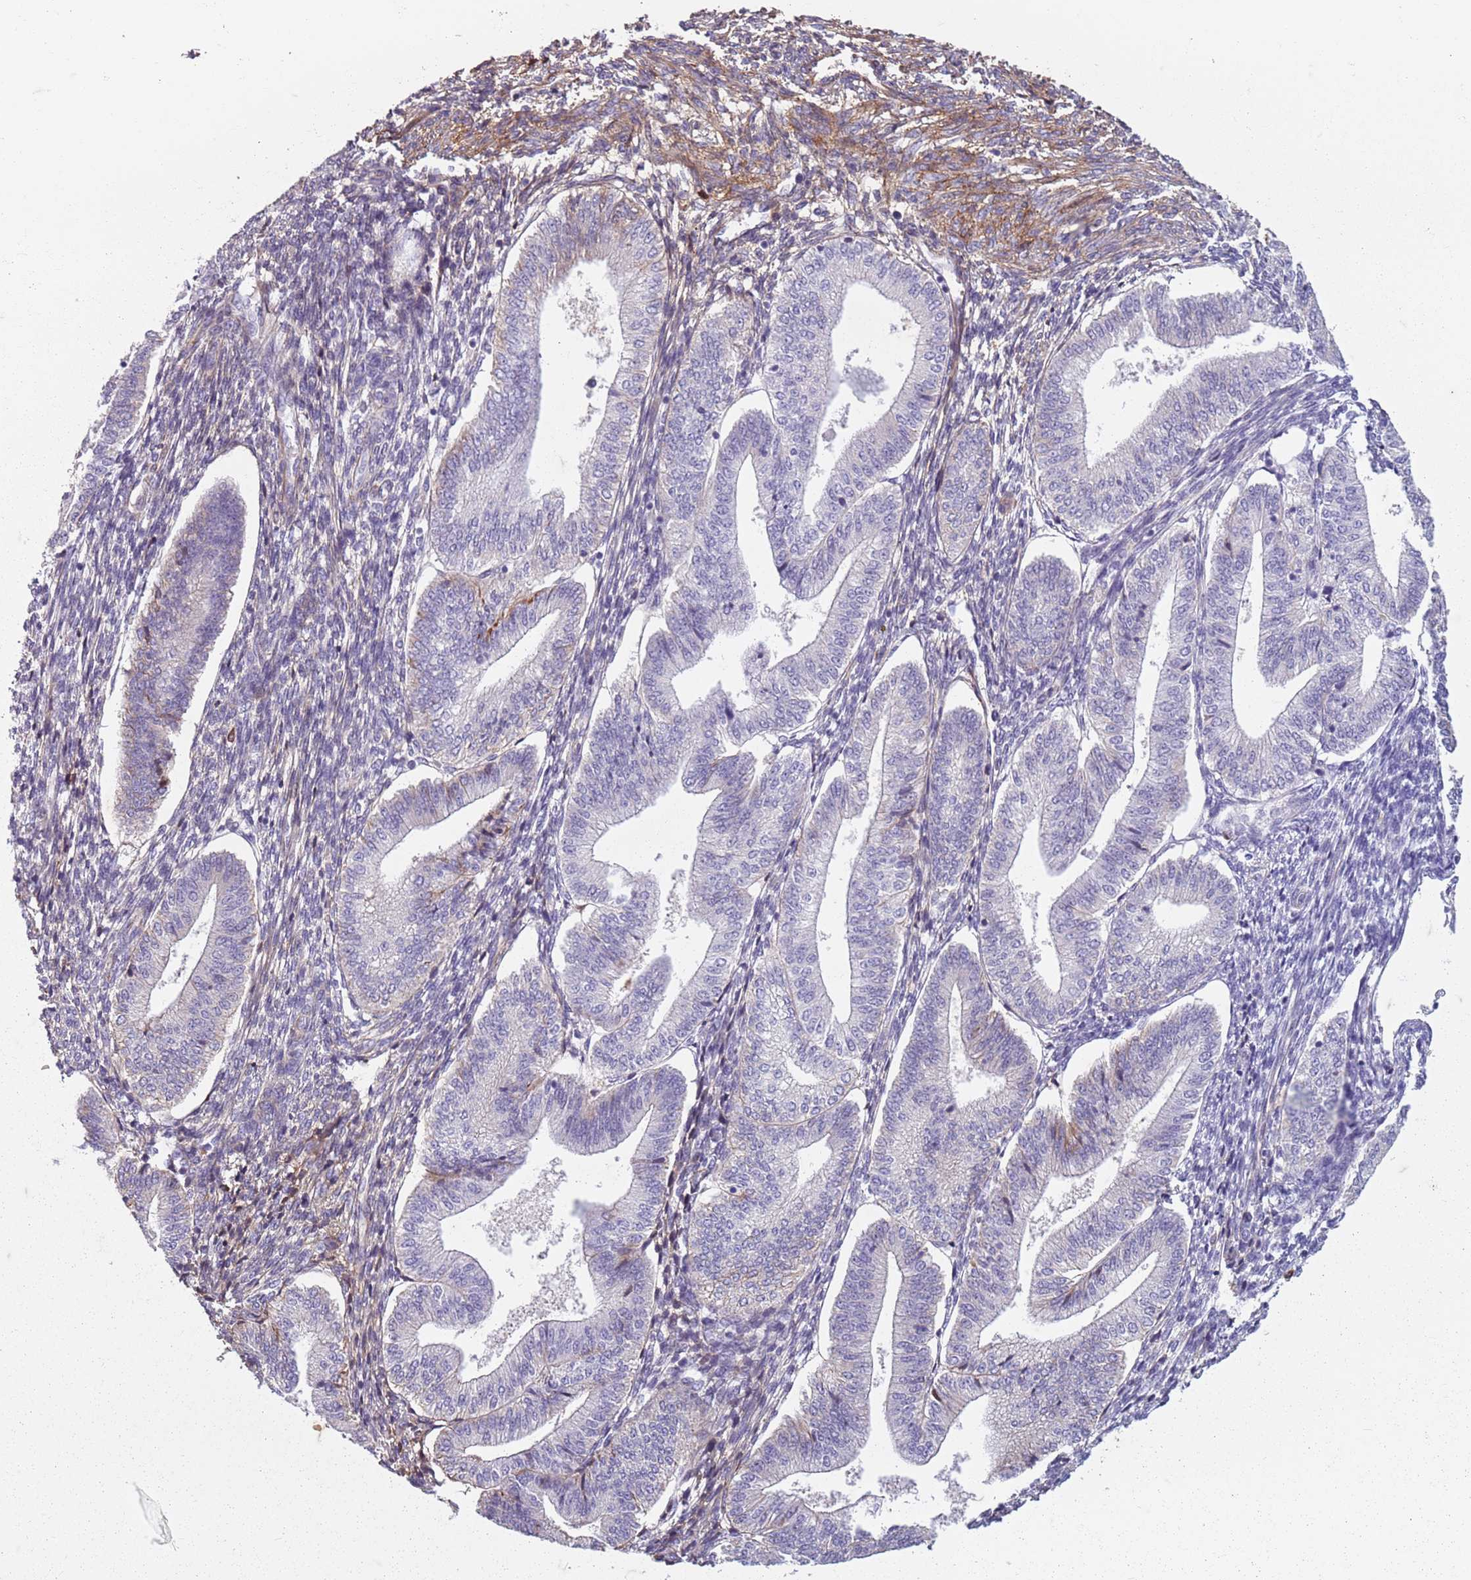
{"staining": {"intensity": "moderate", "quantity": "25%-75%", "location": "cytoplasmic/membranous"}, "tissue": "endometrium", "cell_type": "Cells in endometrial stroma", "image_type": "normal", "snomed": [{"axis": "morphology", "description": "Normal tissue, NOS"}, {"axis": "topography", "description": "Endometrium"}], "caption": "The histopathology image exhibits a brown stain indicating the presence of a protein in the cytoplasmic/membranous of cells in endometrial stroma in endometrium. The staining was performed using DAB to visualize the protein expression in brown, while the nuclei were stained in blue with hematoxylin (Magnification: 20x).", "gene": "TAS2R38", "patient": {"sex": "female", "age": 34}}